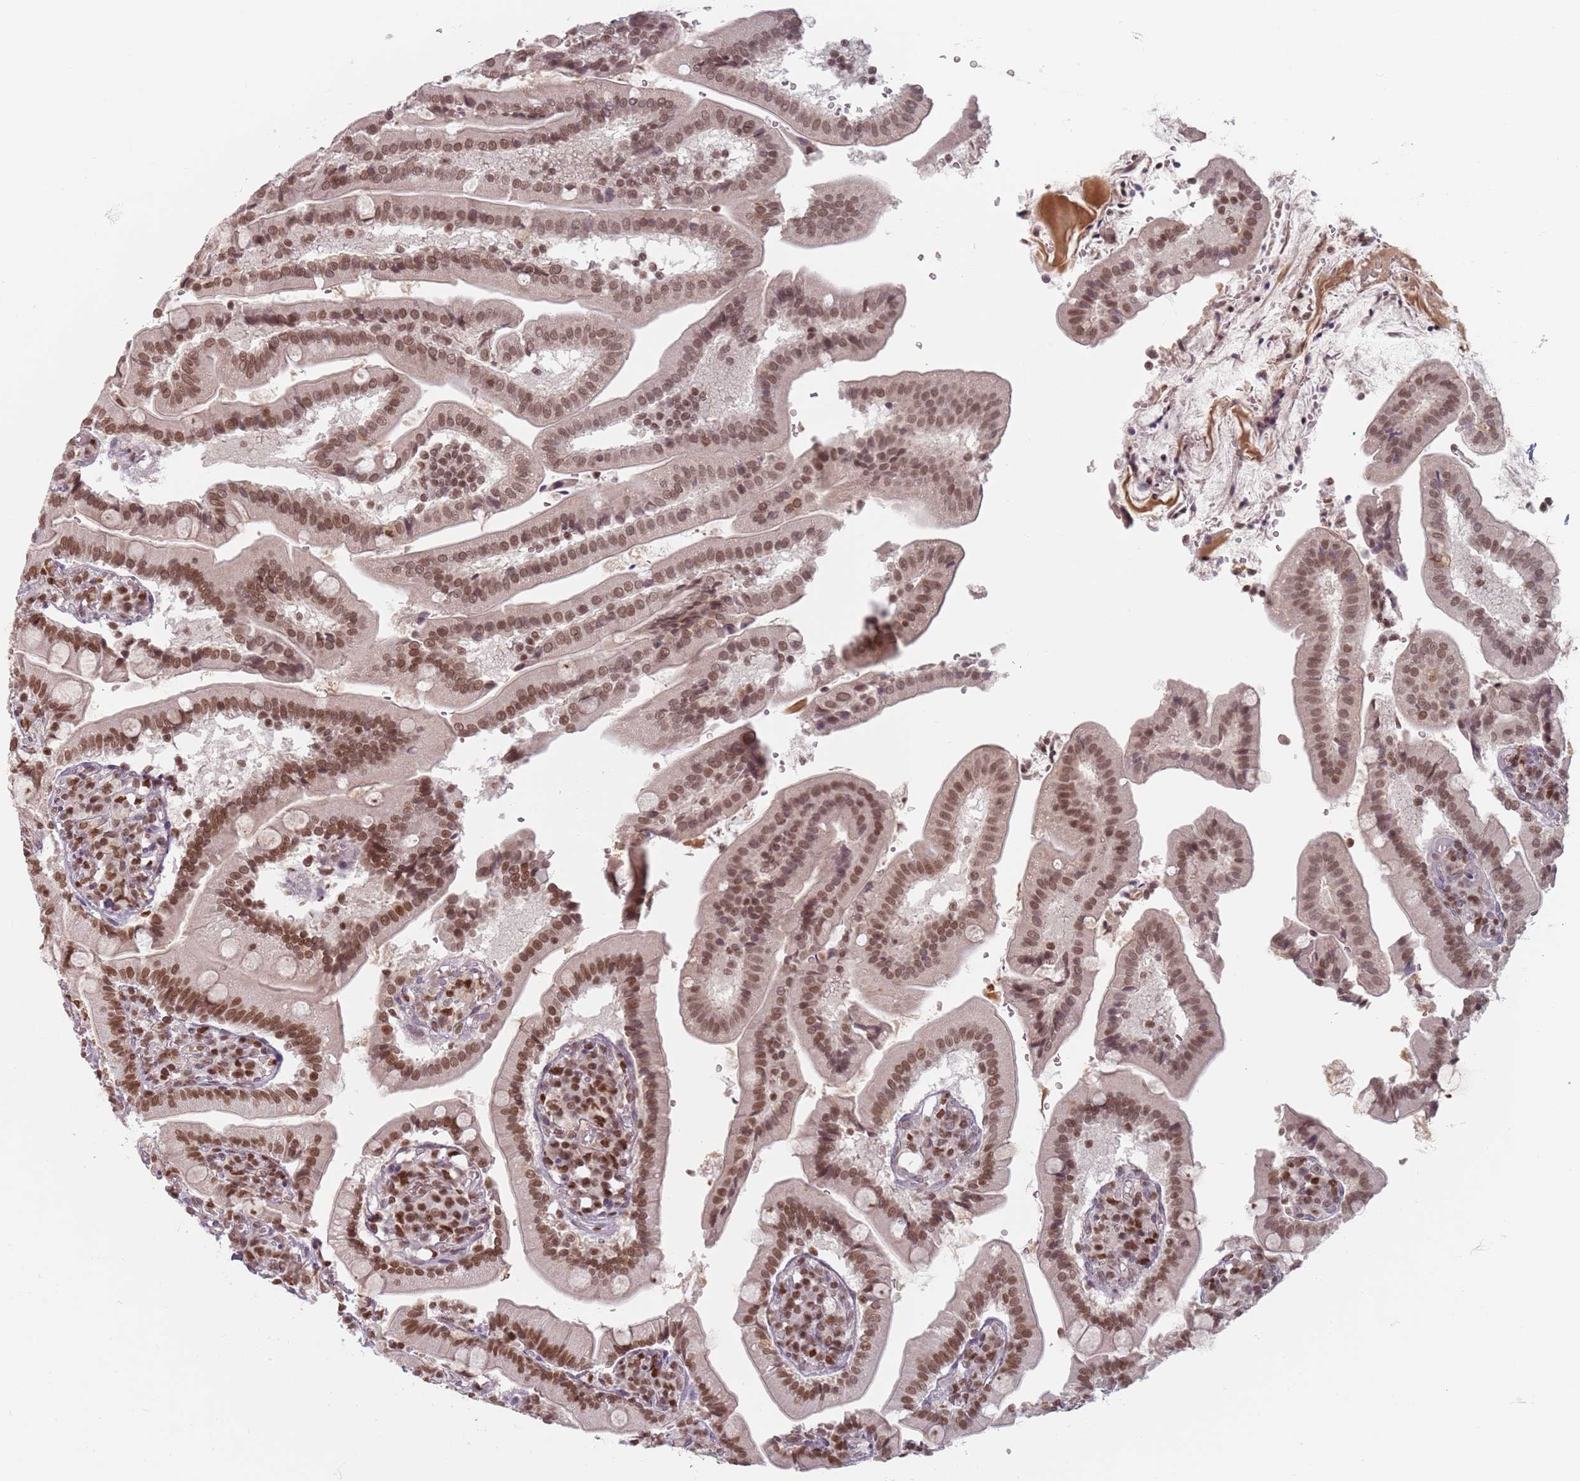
{"staining": {"intensity": "strong", "quantity": ">75%", "location": "nuclear"}, "tissue": "duodenum", "cell_type": "Glandular cells", "image_type": "normal", "snomed": [{"axis": "morphology", "description": "Normal tissue, NOS"}, {"axis": "topography", "description": "Duodenum"}], "caption": "Normal duodenum exhibits strong nuclear positivity in approximately >75% of glandular cells The staining is performed using DAB brown chromogen to label protein expression. The nuclei are counter-stained blue using hematoxylin..", "gene": "NUP50", "patient": {"sex": "female", "age": 67}}